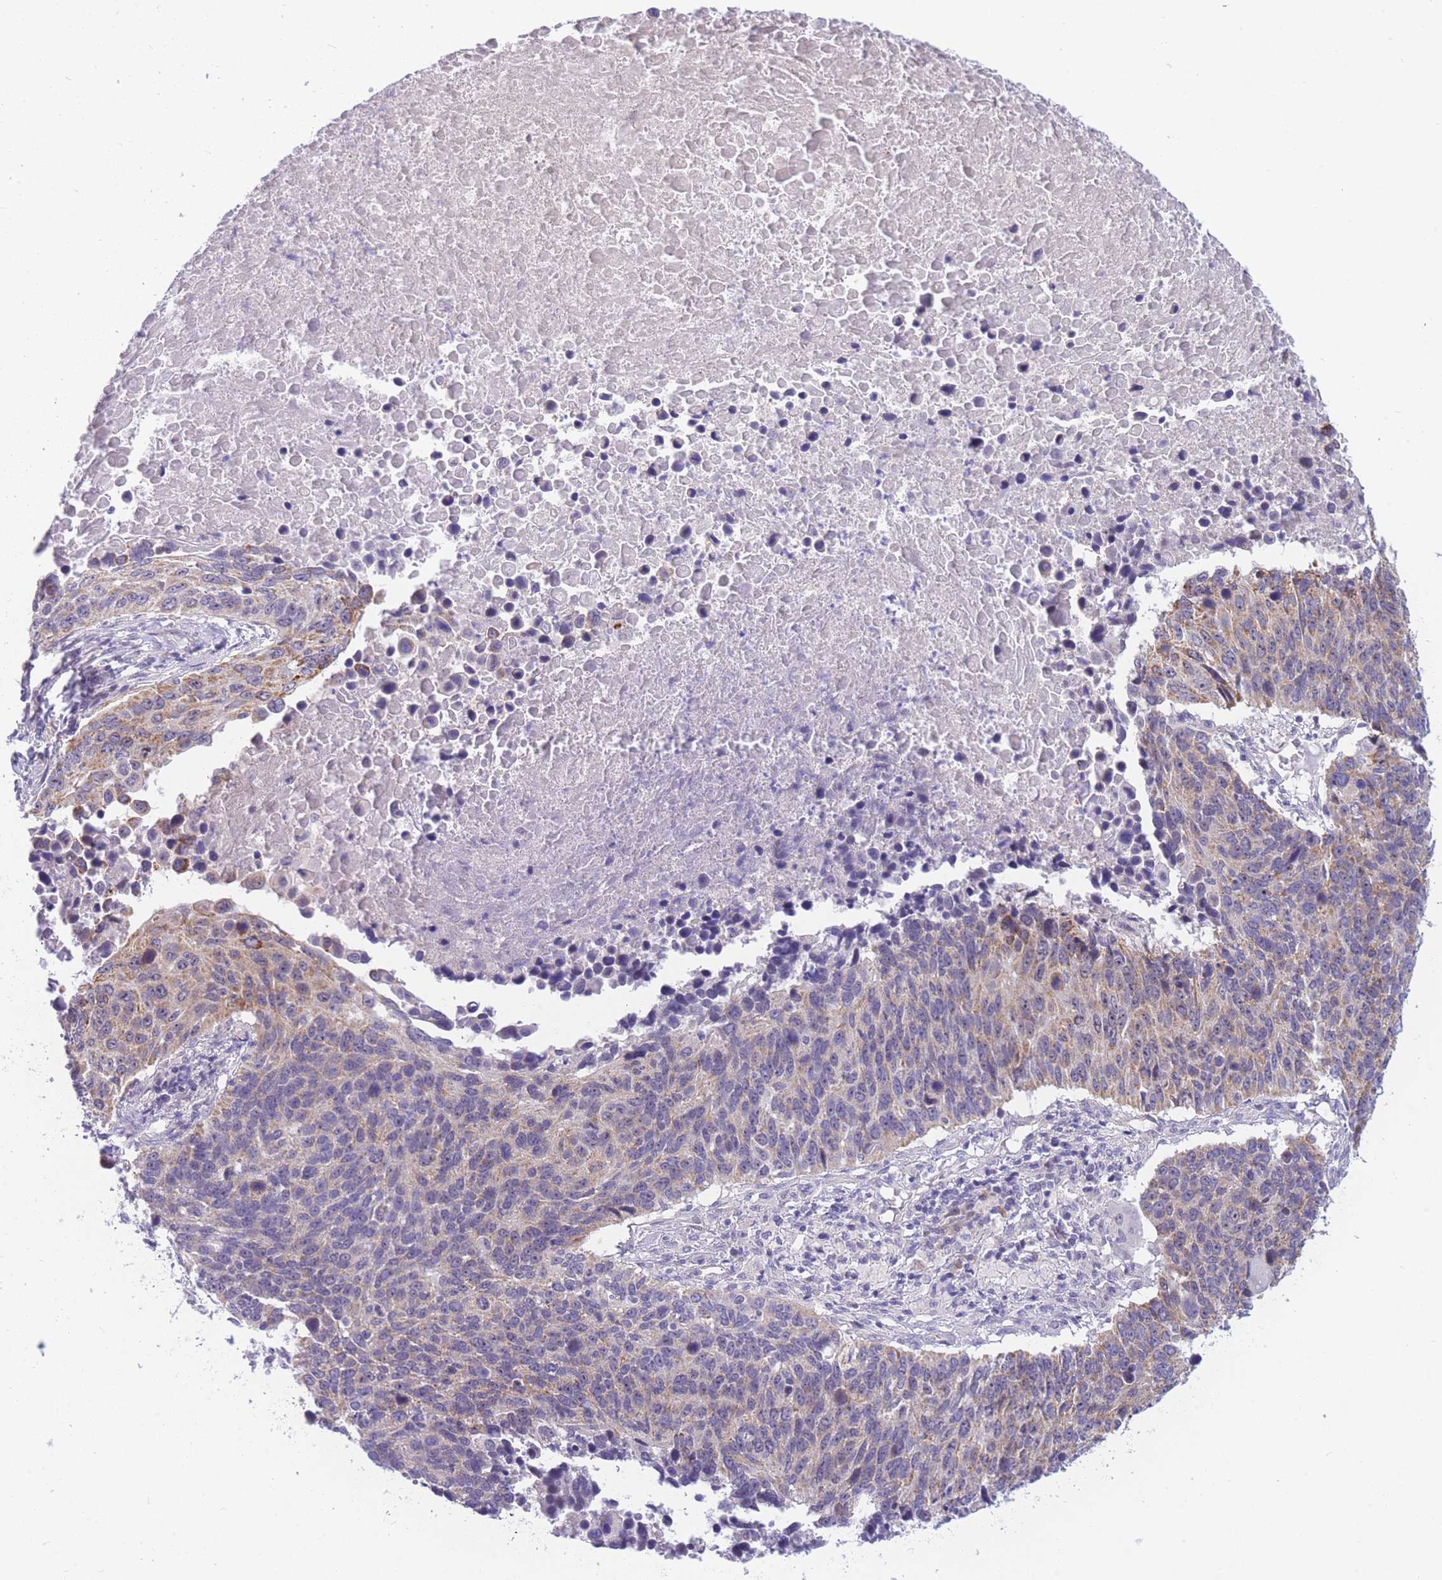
{"staining": {"intensity": "weak", "quantity": "<25%", "location": "cytoplasmic/membranous"}, "tissue": "lung cancer", "cell_type": "Tumor cells", "image_type": "cancer", "snomed": [{"axis": "morphology", "description": "Normal tissue, NOS"}, {"axis": "morphology", "description": "Squamous cell carcinoma, NOS"}, {"axis": "topography", "description": "Lymph node"}, {"axis": "topography", "description": "Lung"}], "caption": "Tumor cells are negative for protein expression in human squamous cell carcinoma (lung).", "gene": "DDX49", "patient": {"sex": "male", "age": 66}}